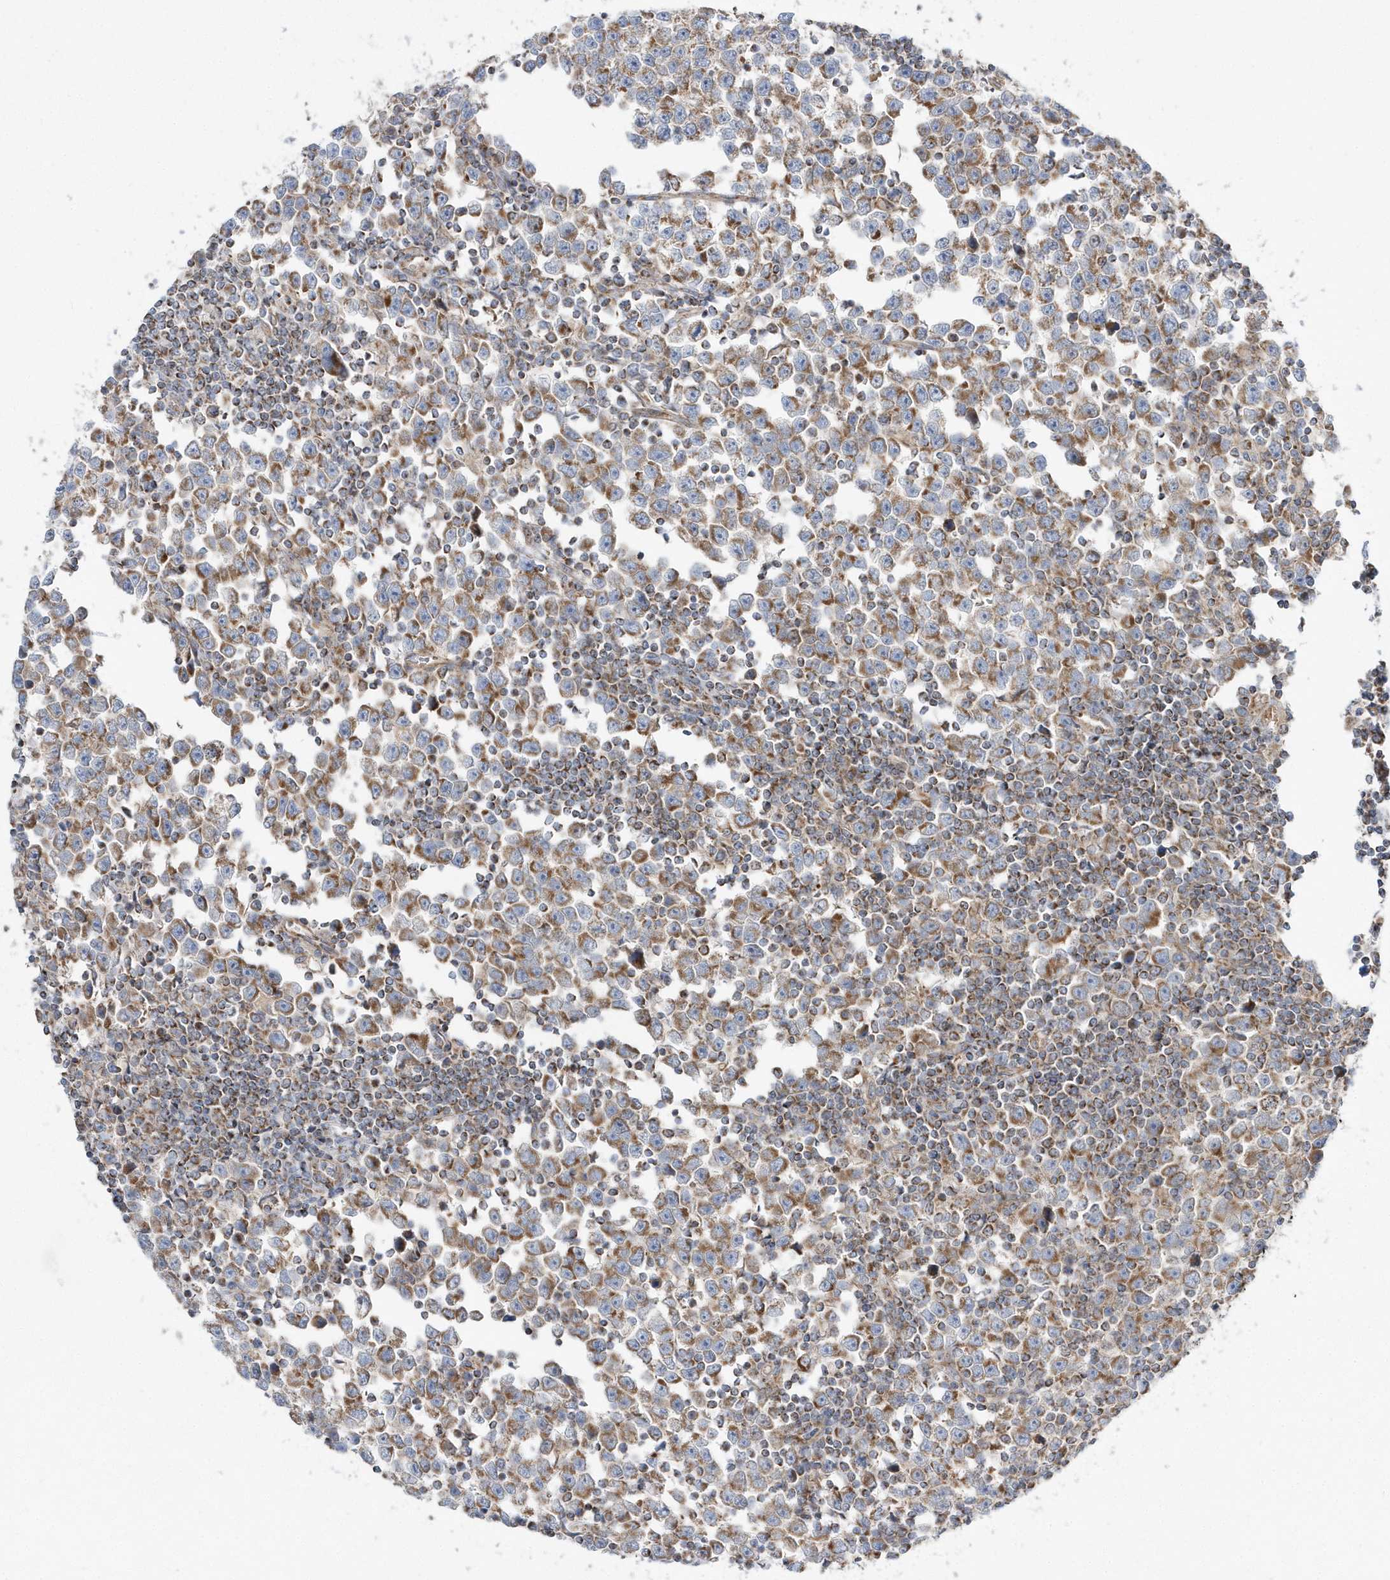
{"staining": {"intensity": "moderate", "quantity": ">75%", "location": "cytoplasmic/membranous"}, "tissue": "testis cancer", "cell_type": "Tumor cells", "image_type": "cancer", "snomed": [{"axis": "morphology", "description": "Normal tissue, NOS"}, {"axis": "morphology", "description": "Seminoma, NOS"}, {"axis": "topography", "description": "Testis"}], "caption": "Human seminoma (testis) stained with a protein marker exhibits moderate staining in tumor cells.", "gene": "OPA1", "patient": {"sex": "male", "age": 43}}